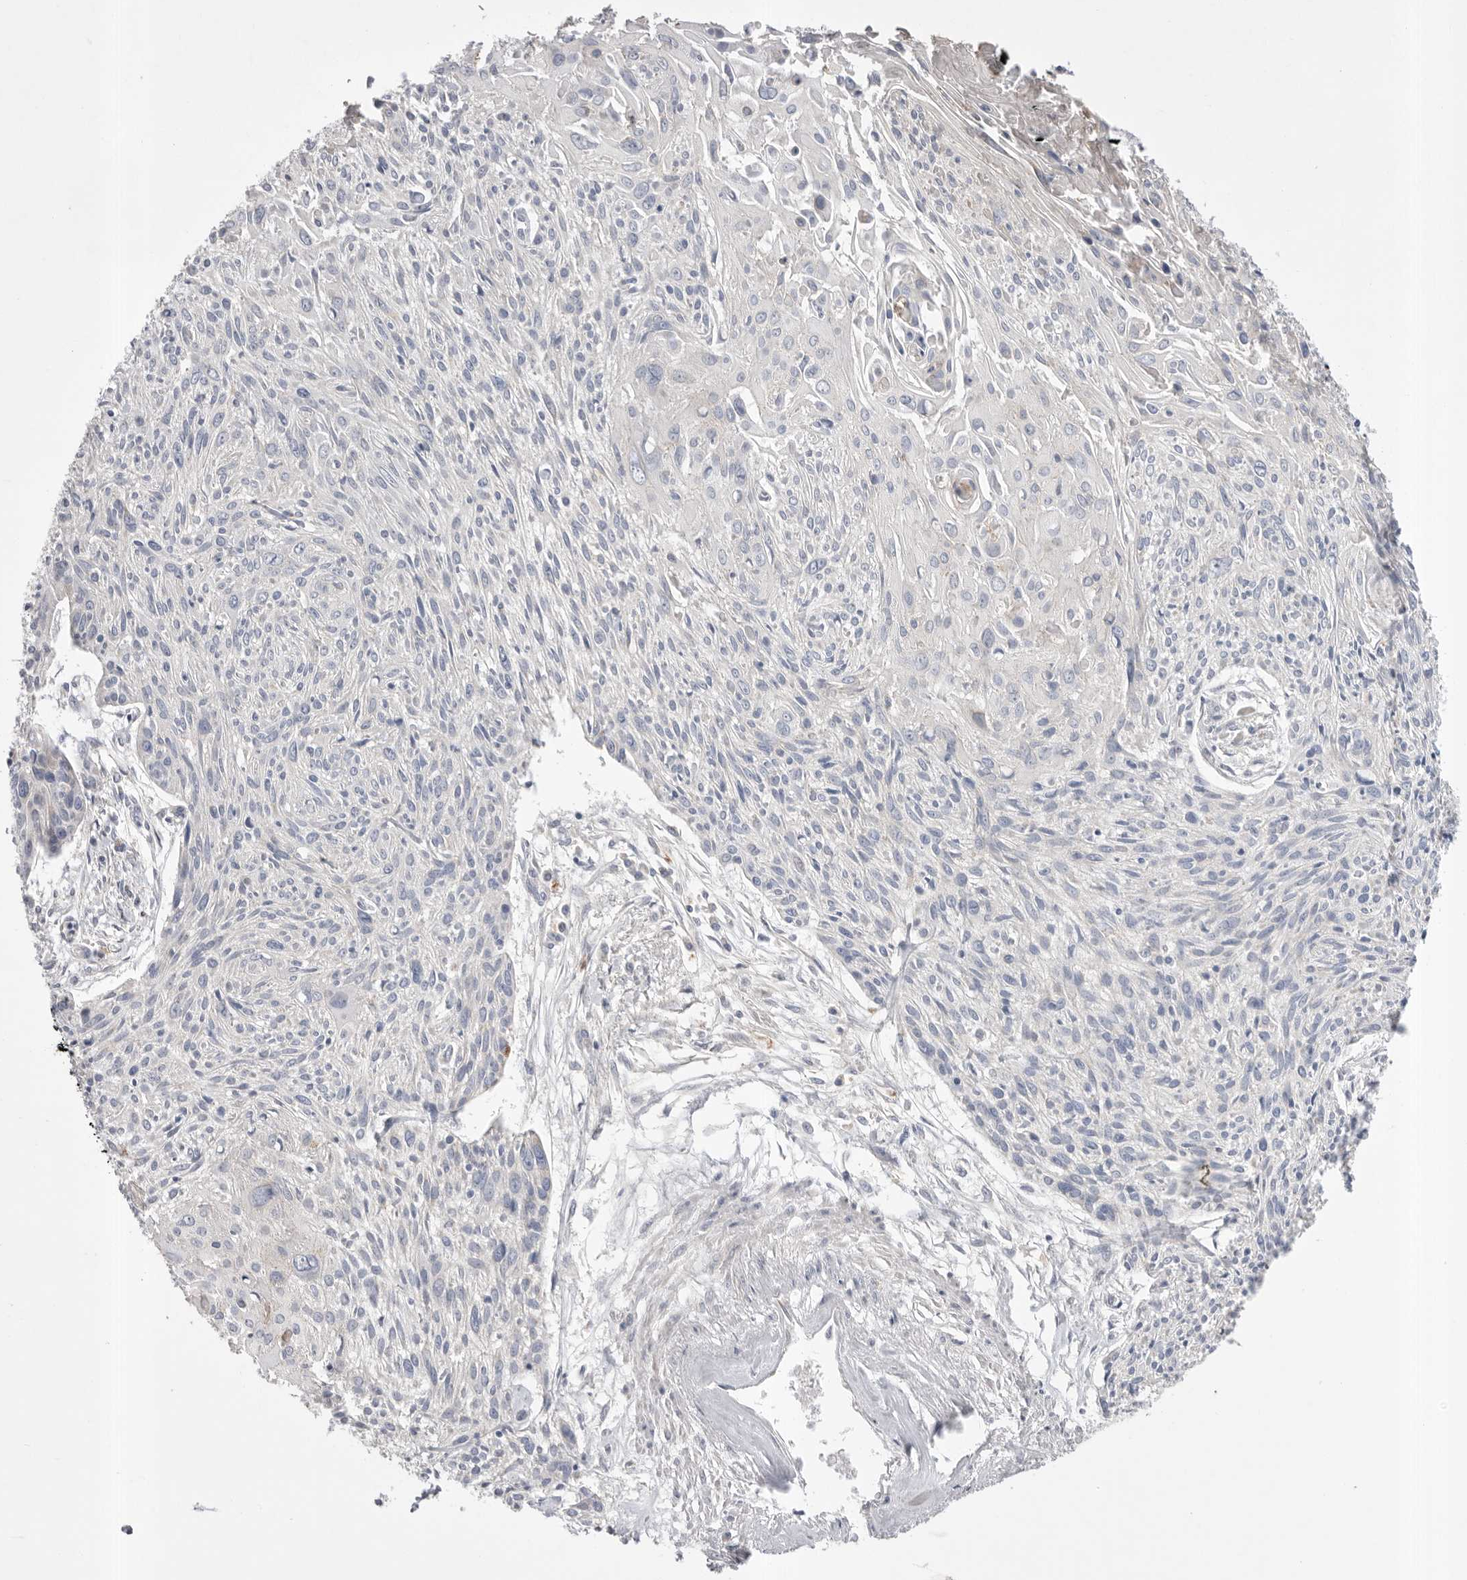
{"staining": {"intensity": "negative", "quantity": "none", "location": "none"}, "tissue": "cervical cancer", "cell_type": "Tumor cells", "image_type": "cancer", "snomed": [{"axis": "morphology", "description": "Squamous cell carcinoma, NOS"}, {"axis": "topography", "description": "Cervix"}], "caption": "Tumor cells show no significant protein positivity in cervical squamous cell carcinoma.", "gene": "CCDC126", "patient": {"sex": "female", "age": 51}}